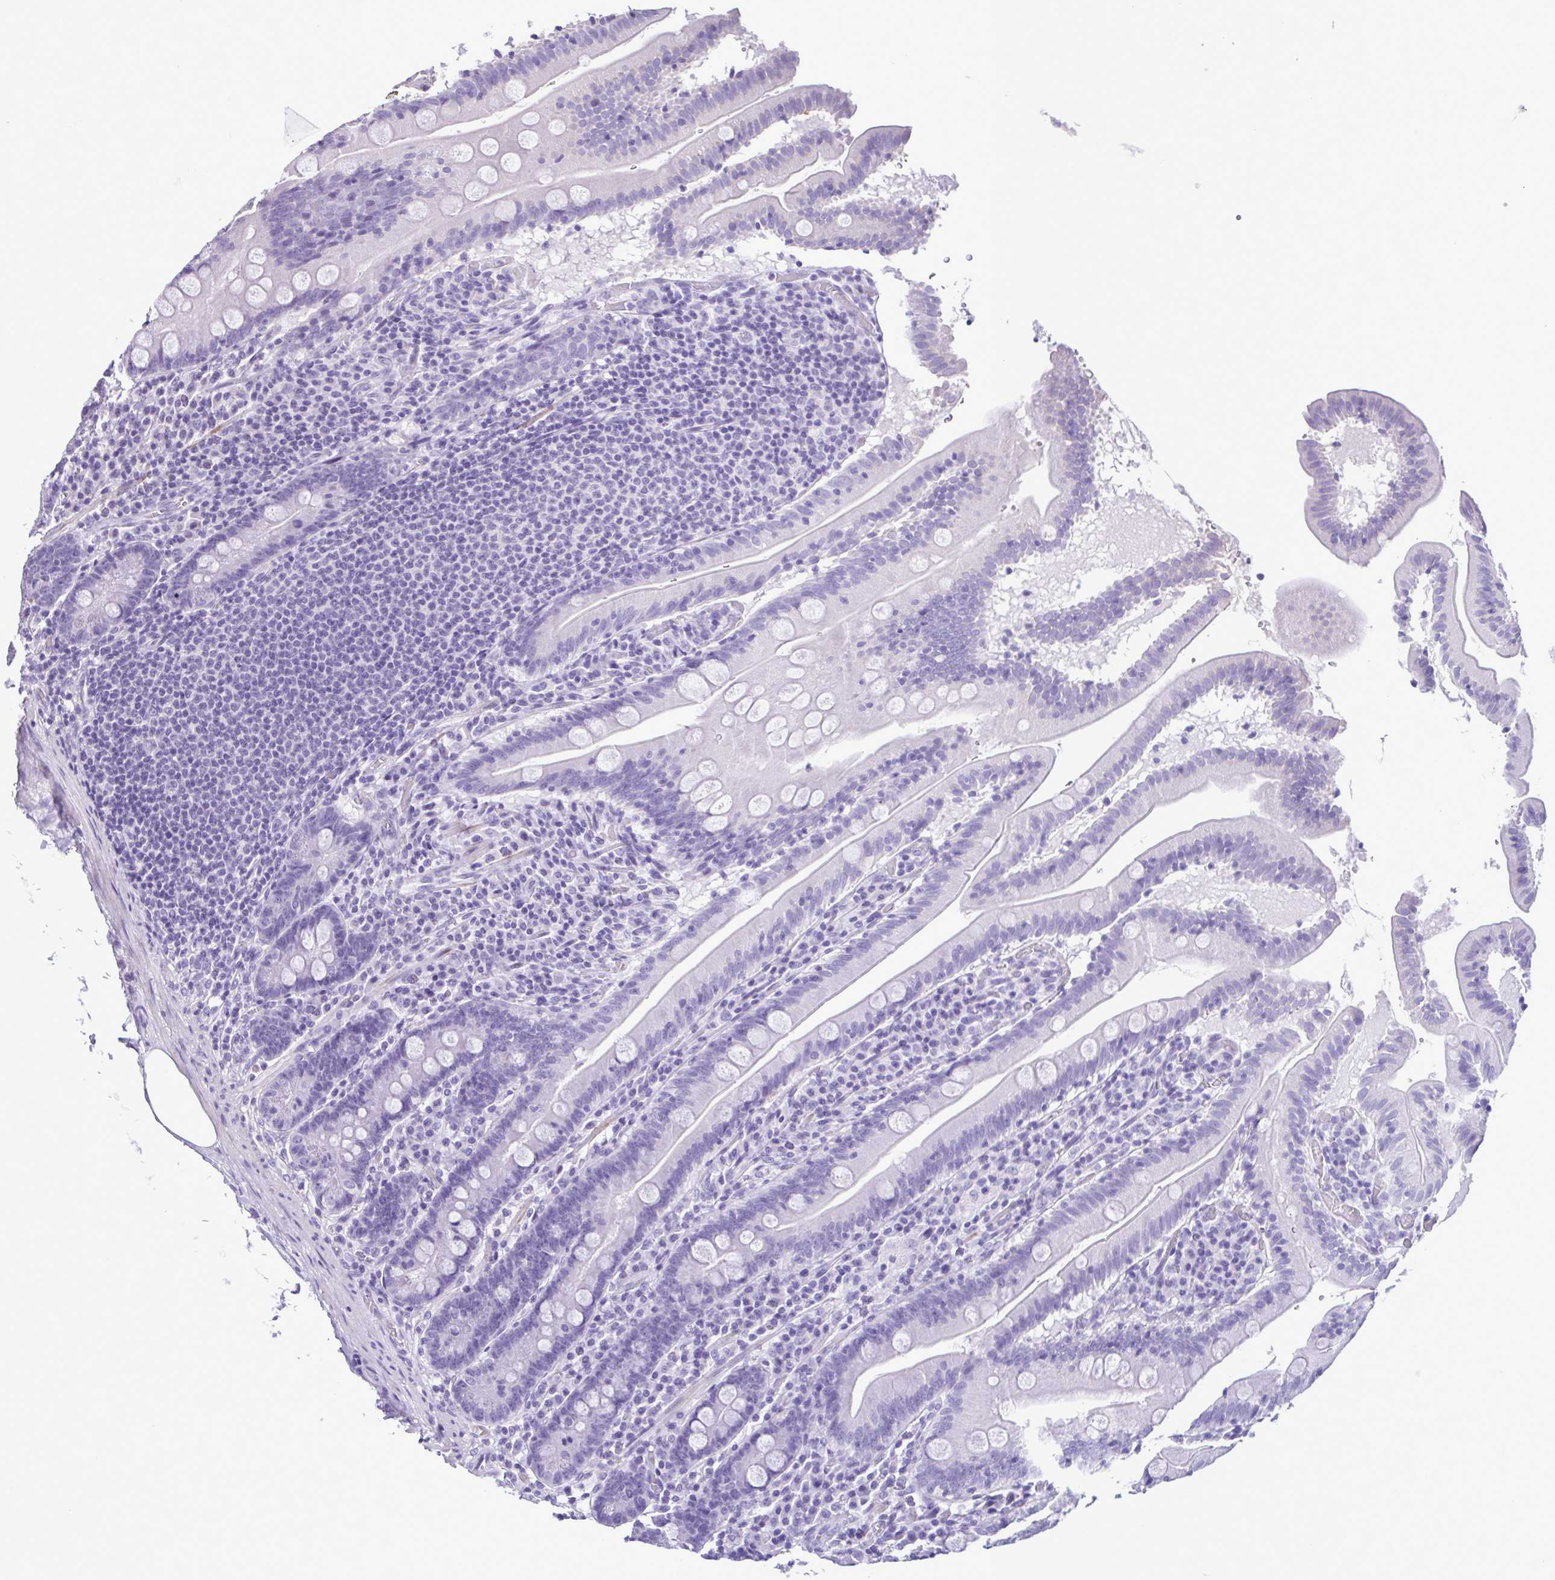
{"staining": {"intensity": "negative", "quantity": "none", "location": "none"}, "tissue": "small intestine", "cell_type": "Glandular cells", "image_type": "normal", "snomed": [{"axis": "morphology", "description": "Normal tissue, NOS"}, {"axis": "topography", "description": "Small intestine"}], "caption": "The micrograph demonstrates no significant expression in glandular cells of small intestine.", "gene": "CBY2", "patient": {"sex": "male", "age": 37}}